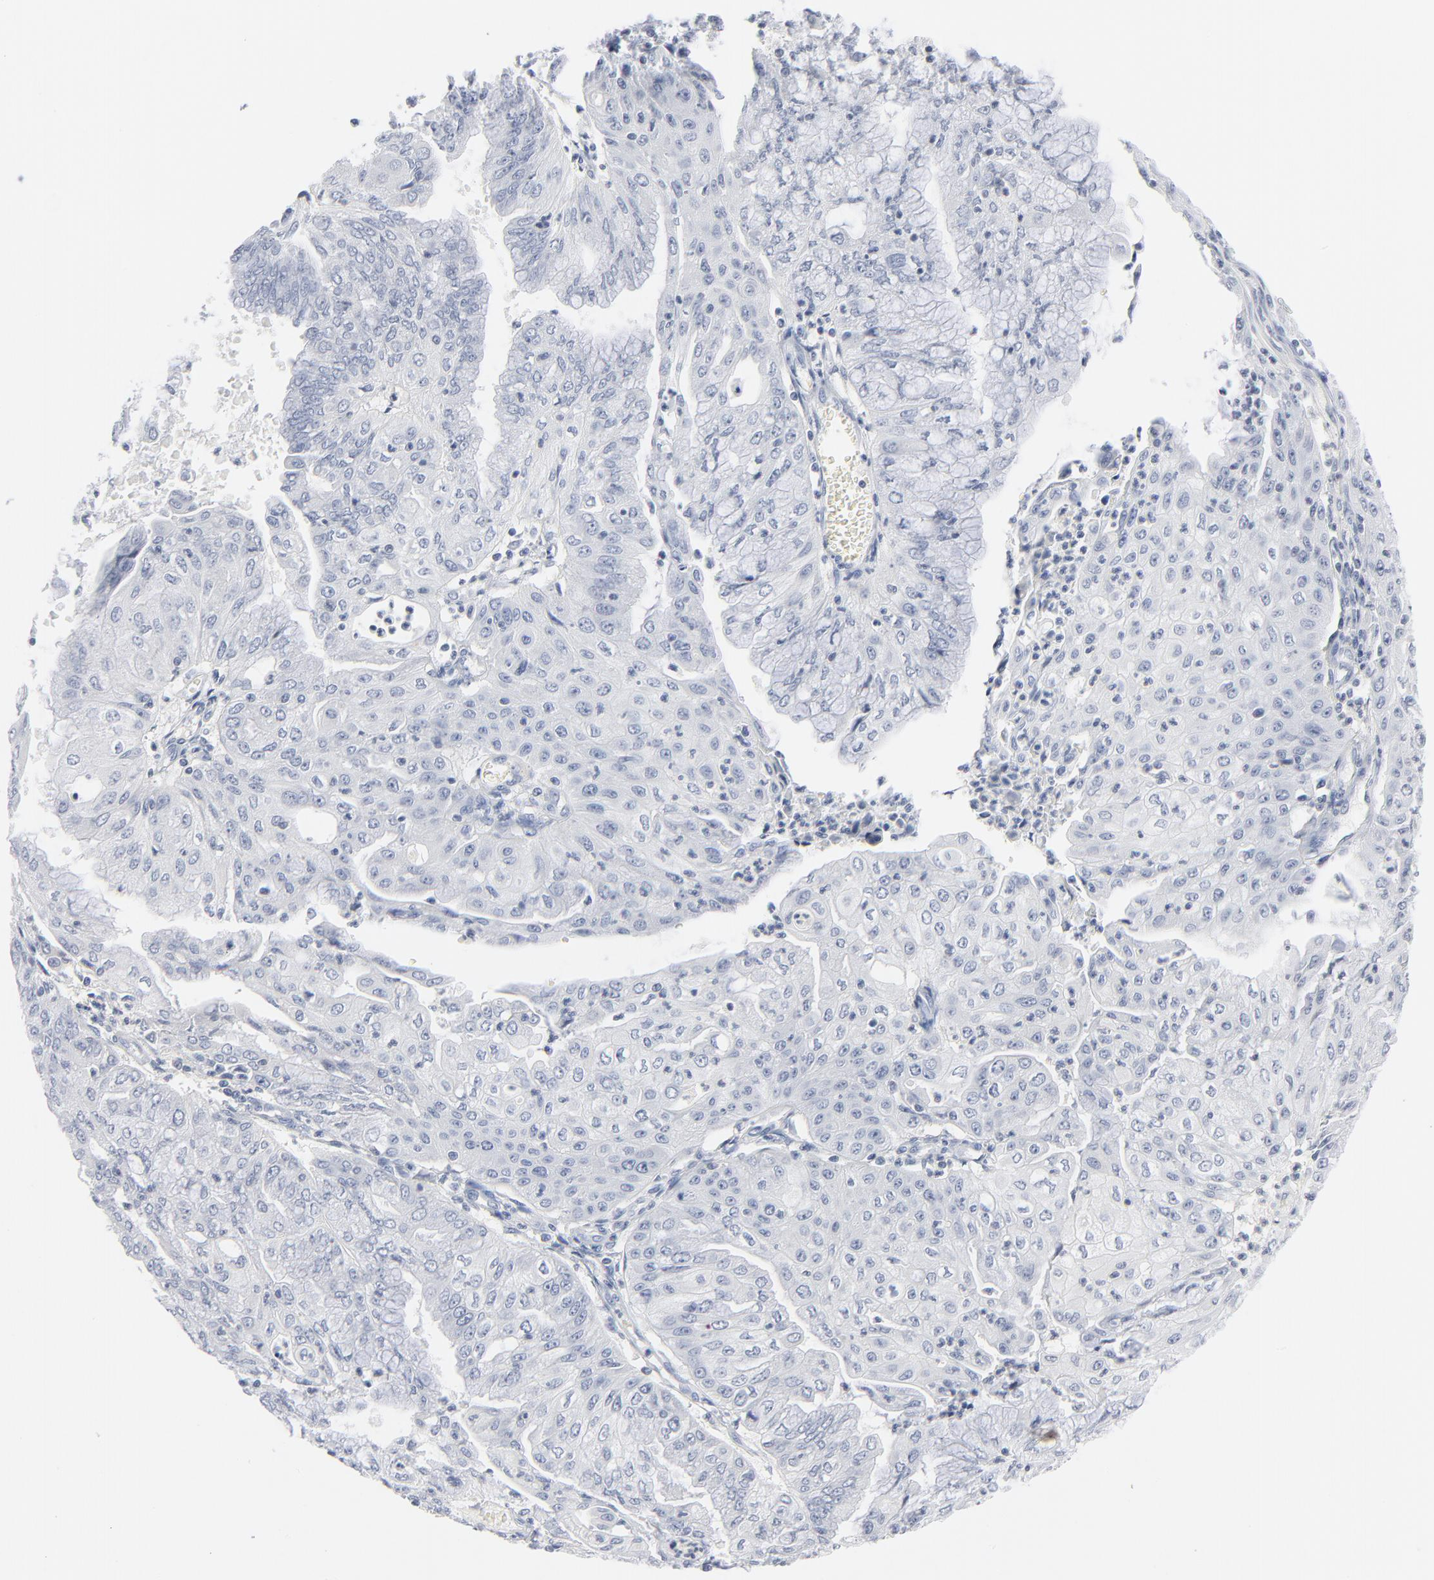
{"staining": {"intensity": "negative", "quantity": "none", "location": "none"}, "tissue": "endometrial cancer", "cell_type": "Tumor cells", "image_type": "cancer", "snomed": [{"axis": "morphology", "description": "Adenocarcinoma, NOS"}, {"axis": "topography", "description": "Endometrium"}], "caption": "This is a micrograph of immunohistochemistry (IHC) staining of adenocarcinoma (endometrial), which shows no staining in tumor cells.", "gene": "PTK2B", "patient": {"sex": "female", "age": 79}}